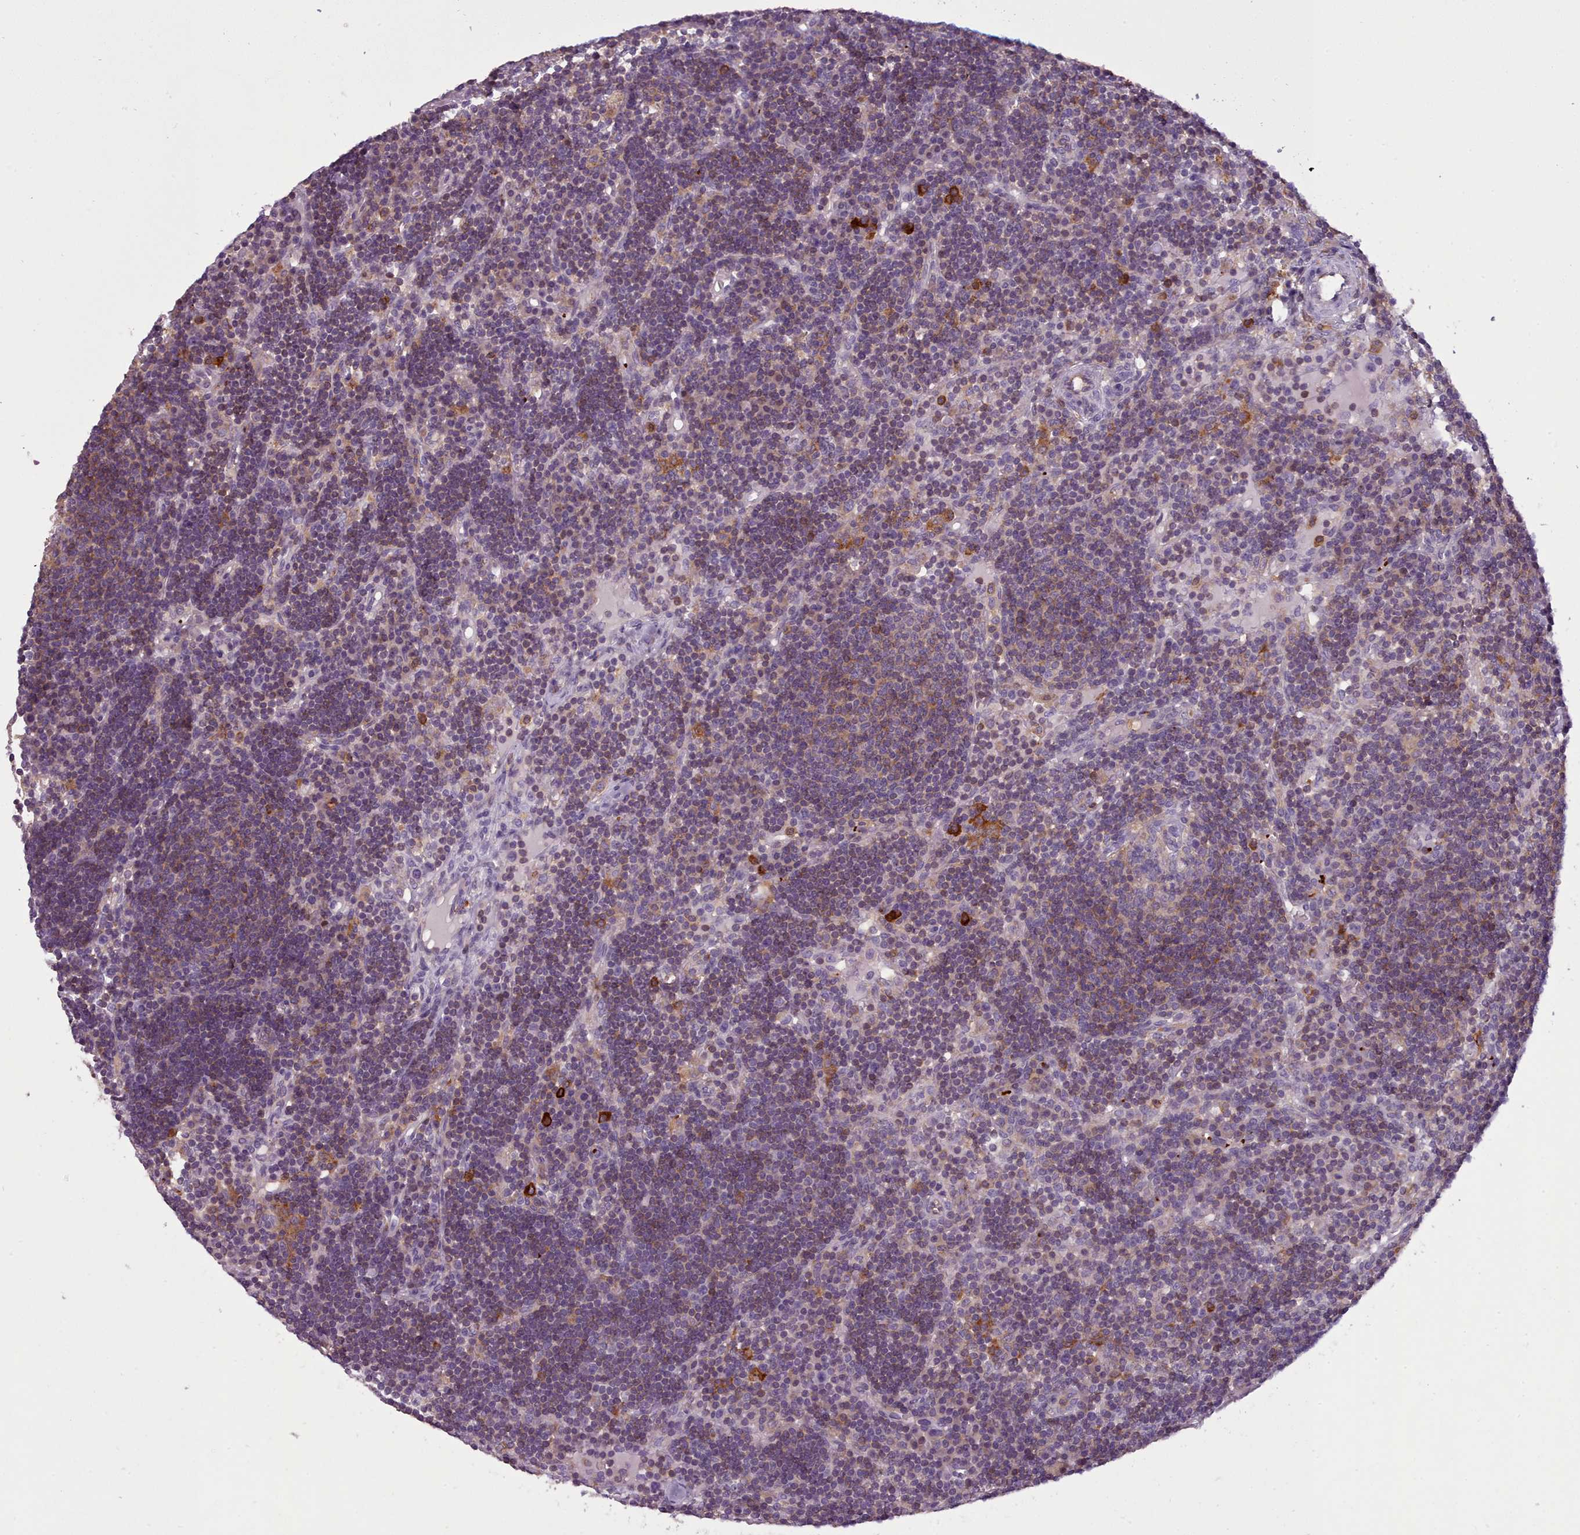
{"staining": {"intensity": "moderate", "quantity": "<25%", "location": "cytoplasmic/membranous"}, "tissue": "lymph node", "cell_type": "Germinal center cells", "image_type": "normal", "snomed": [{"axis": "morphology", "description": "Normal tissue, NOS"}, {"axis": "topography", "description": "Lymph node"}], "caption": "Immunohistochemical staining of normal human lymph node exhibits low levels of moderate cytoplasmic/membranous expression in about <25% of germinal center cells.", "gene": "NDST2", "patient": {"sex": "male", "age": 53}}